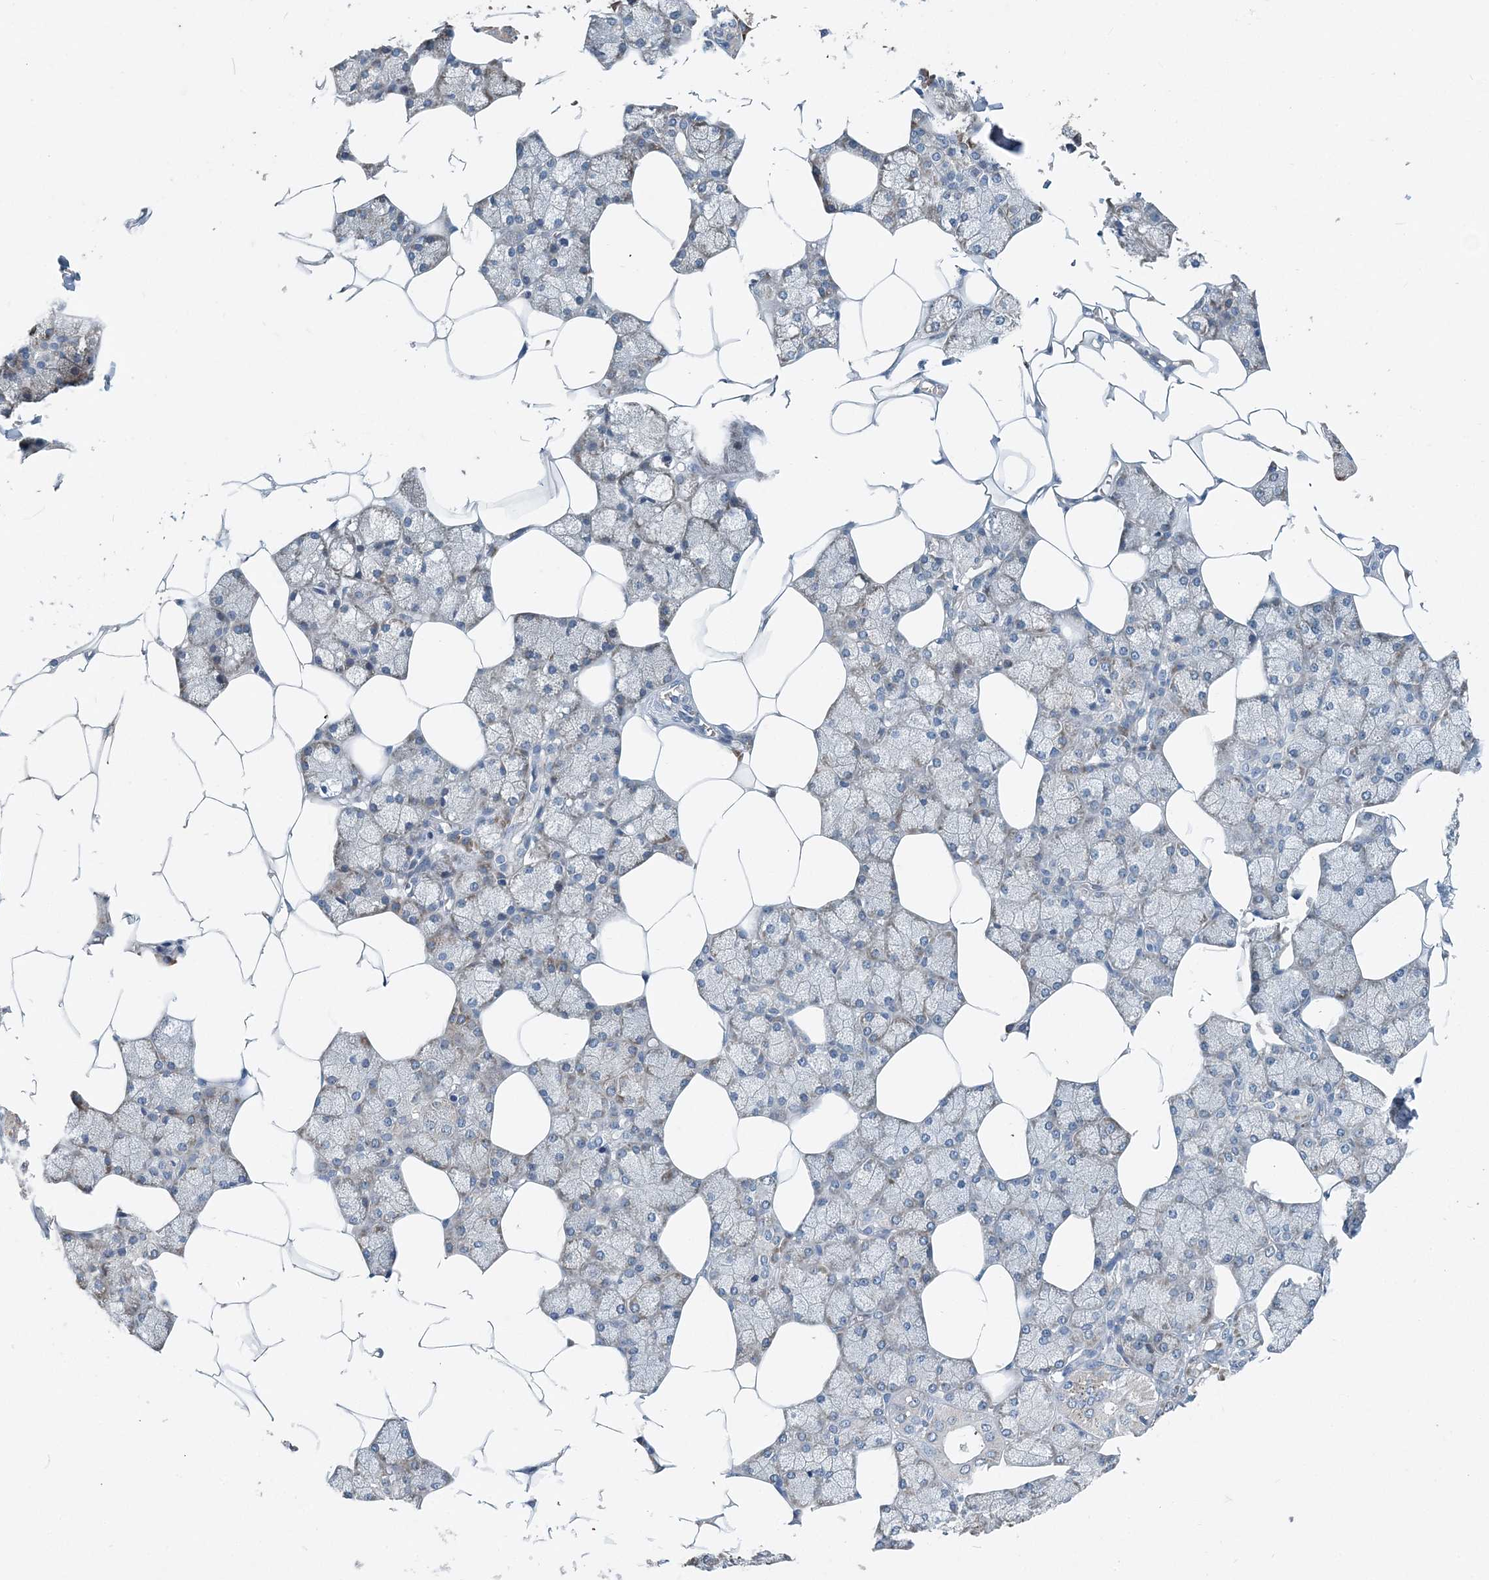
{"staining": {"intensity": "weak", "quantity": "<25%", "location": "cytoplasmic/membranous"}, "tissue": "salivary gland", "cell_type": "Glandular cells", "image_type": "normal", "snomed": [{"axis": "morphology", "description": "Normal tissue, NOS"}, {"axis": "topography", "description": "Salivary gland"}], "caption": "An immunohistochemistry (IHC) histopathology image of benign salivary gland is shown. There is no staining in glandular cells of salivary gland. Nuclei are stained in blue.", "gene": "EEF1A2", "patient": {"sex": "male", "age": 62}}